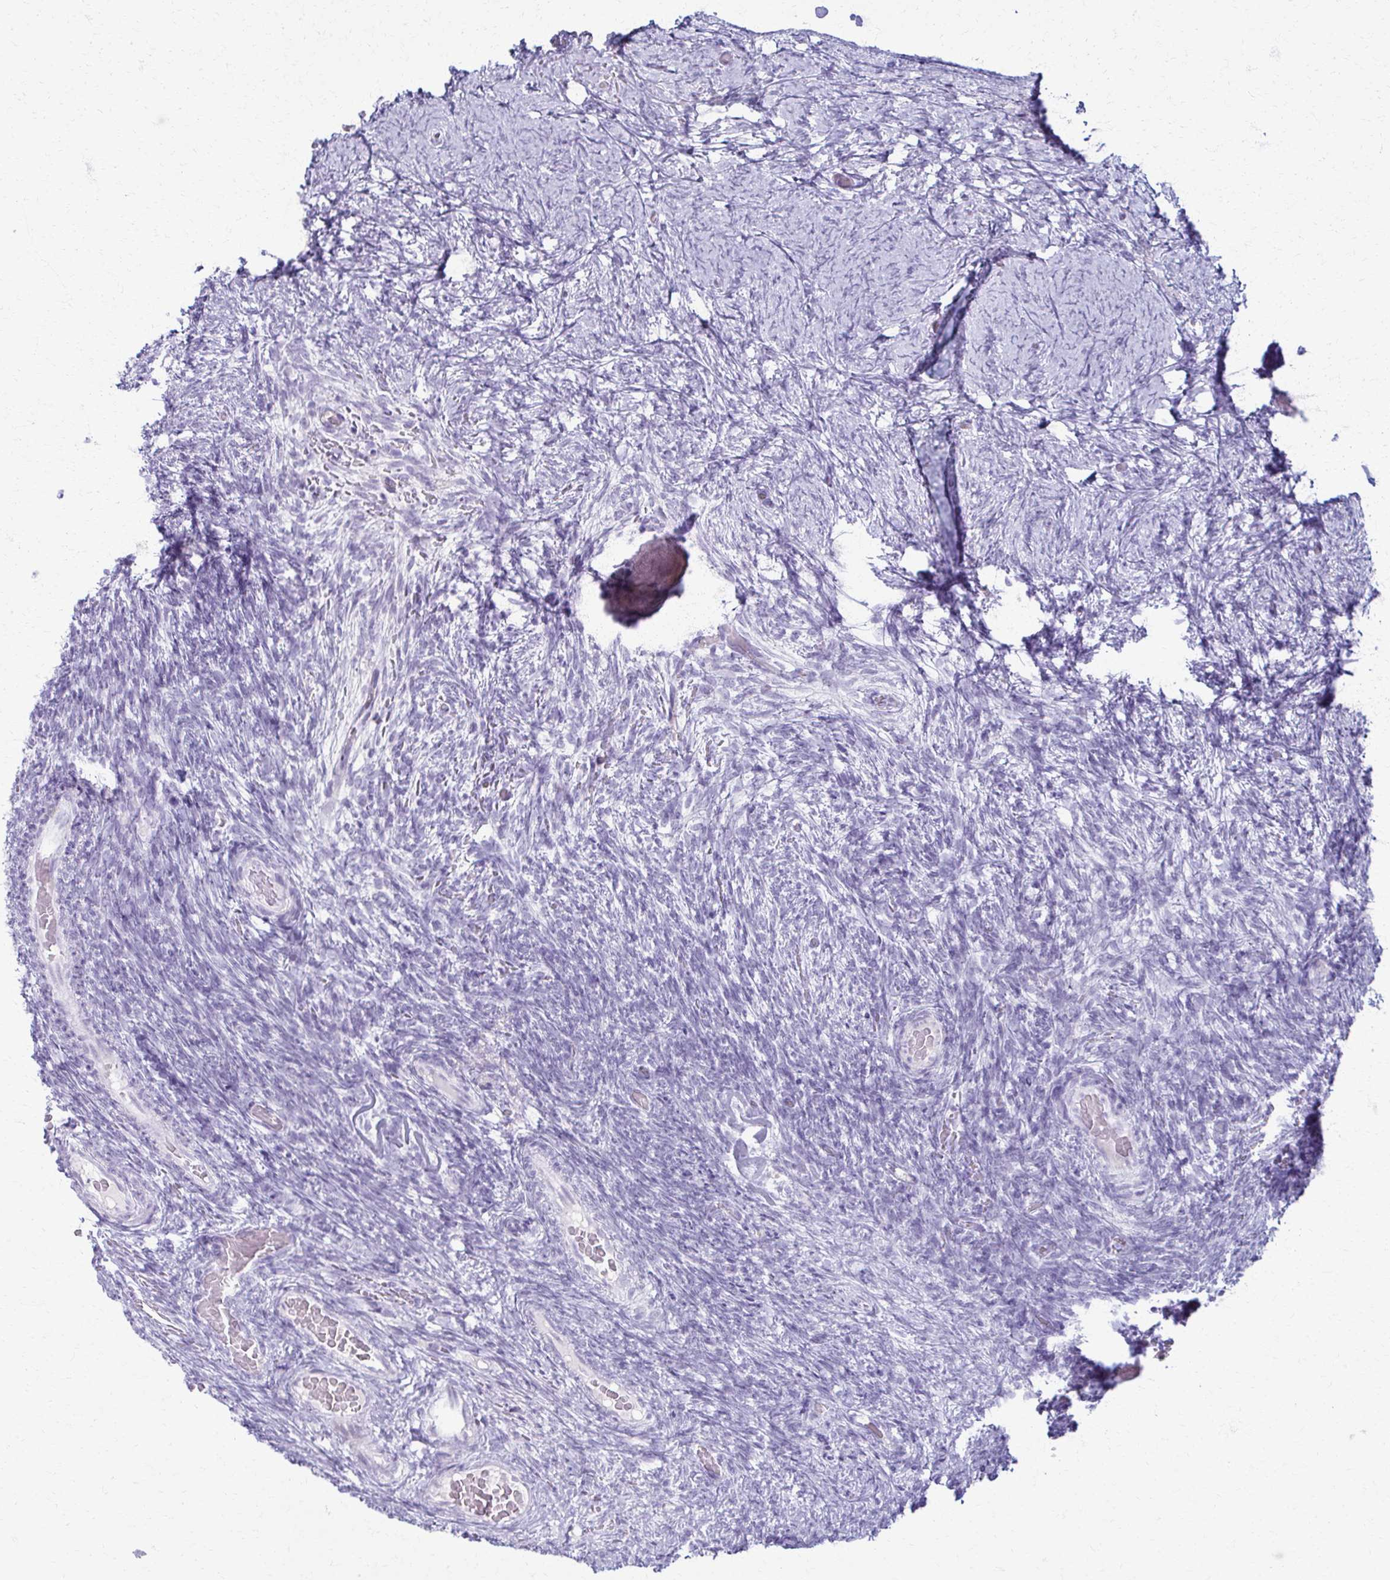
{"staining": {"intensity": "negative", "quantity": "none", "location": "none"}, "tissue": "ovary", "cell_type": "Ovarian stroma cells", "image_type": "normal", "snomed": [{"axis": "morphology", "description": "Normal tissue, NOS"}, {"axis": "topography", "description": "Ovary"}], "caption": "High magnification brightfield microscopy of unremarkable ovary stained with DAB (brown) and counterstained with hematoxylin (blue): ovarian stroma cells show no significant staining. (Immunohistochemistry (ihc), brightfield microscopy, high magnification).", "gene": "LDLRAP1", "patient": {"sex": "female", "age": 34}}